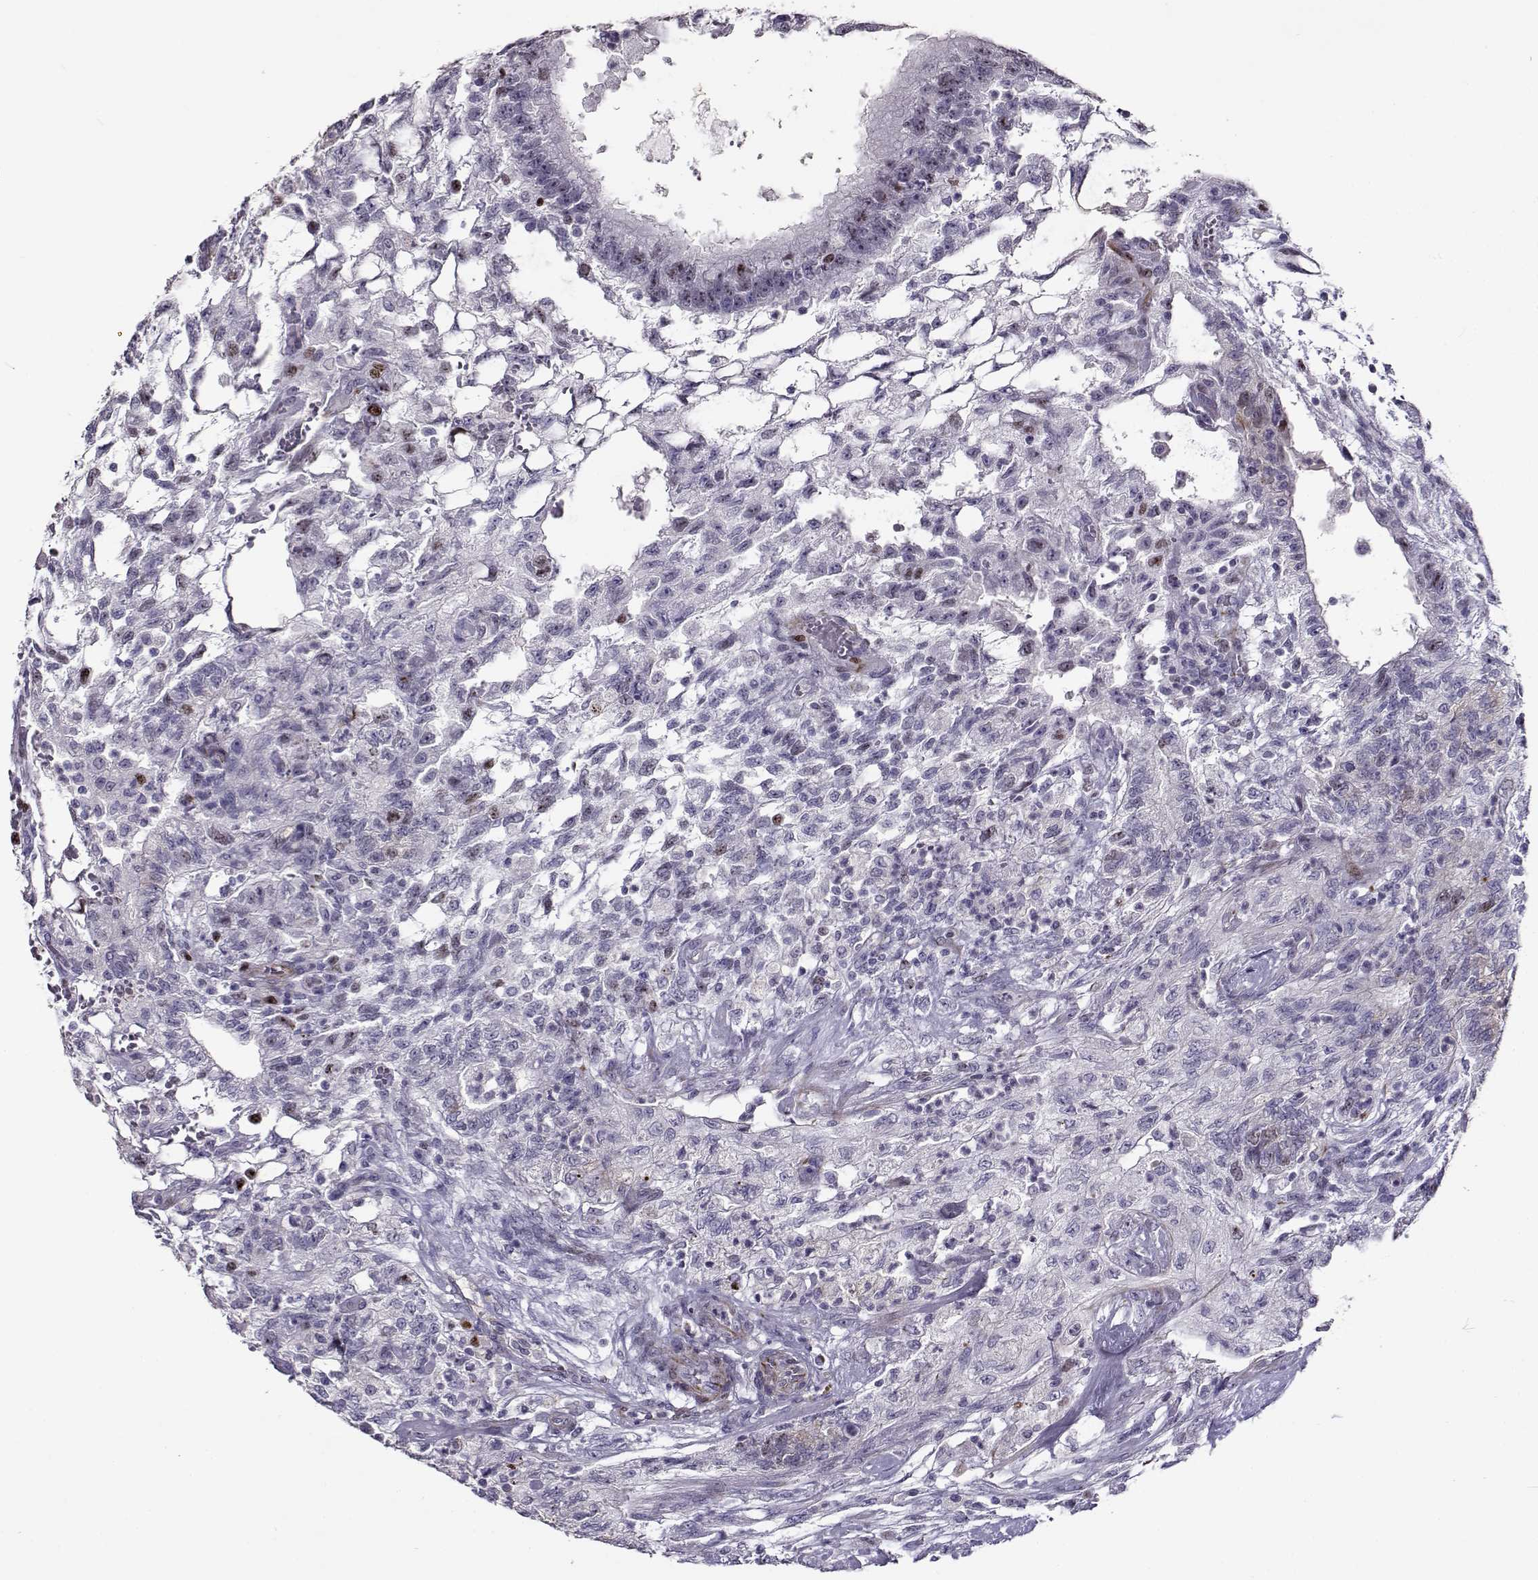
{"staining": {"intensity": "weak", "quantity": "<25%", "location": "nuclear"}, "tissue": "testis cancer", "cell_type": "Tumor cells", "image_type": "cancer", "snomed": [{"axis": "morphology", "description": "Carcinoma, Embryonal, NOS"}, {"axis": "topography", "description": "Testis"}], "caption": "Tumor cells show no significant staining in testis cancer (embryonal carcinoma).", "gene": "NPW", "patient": {"sex": "male", "age": 32}}